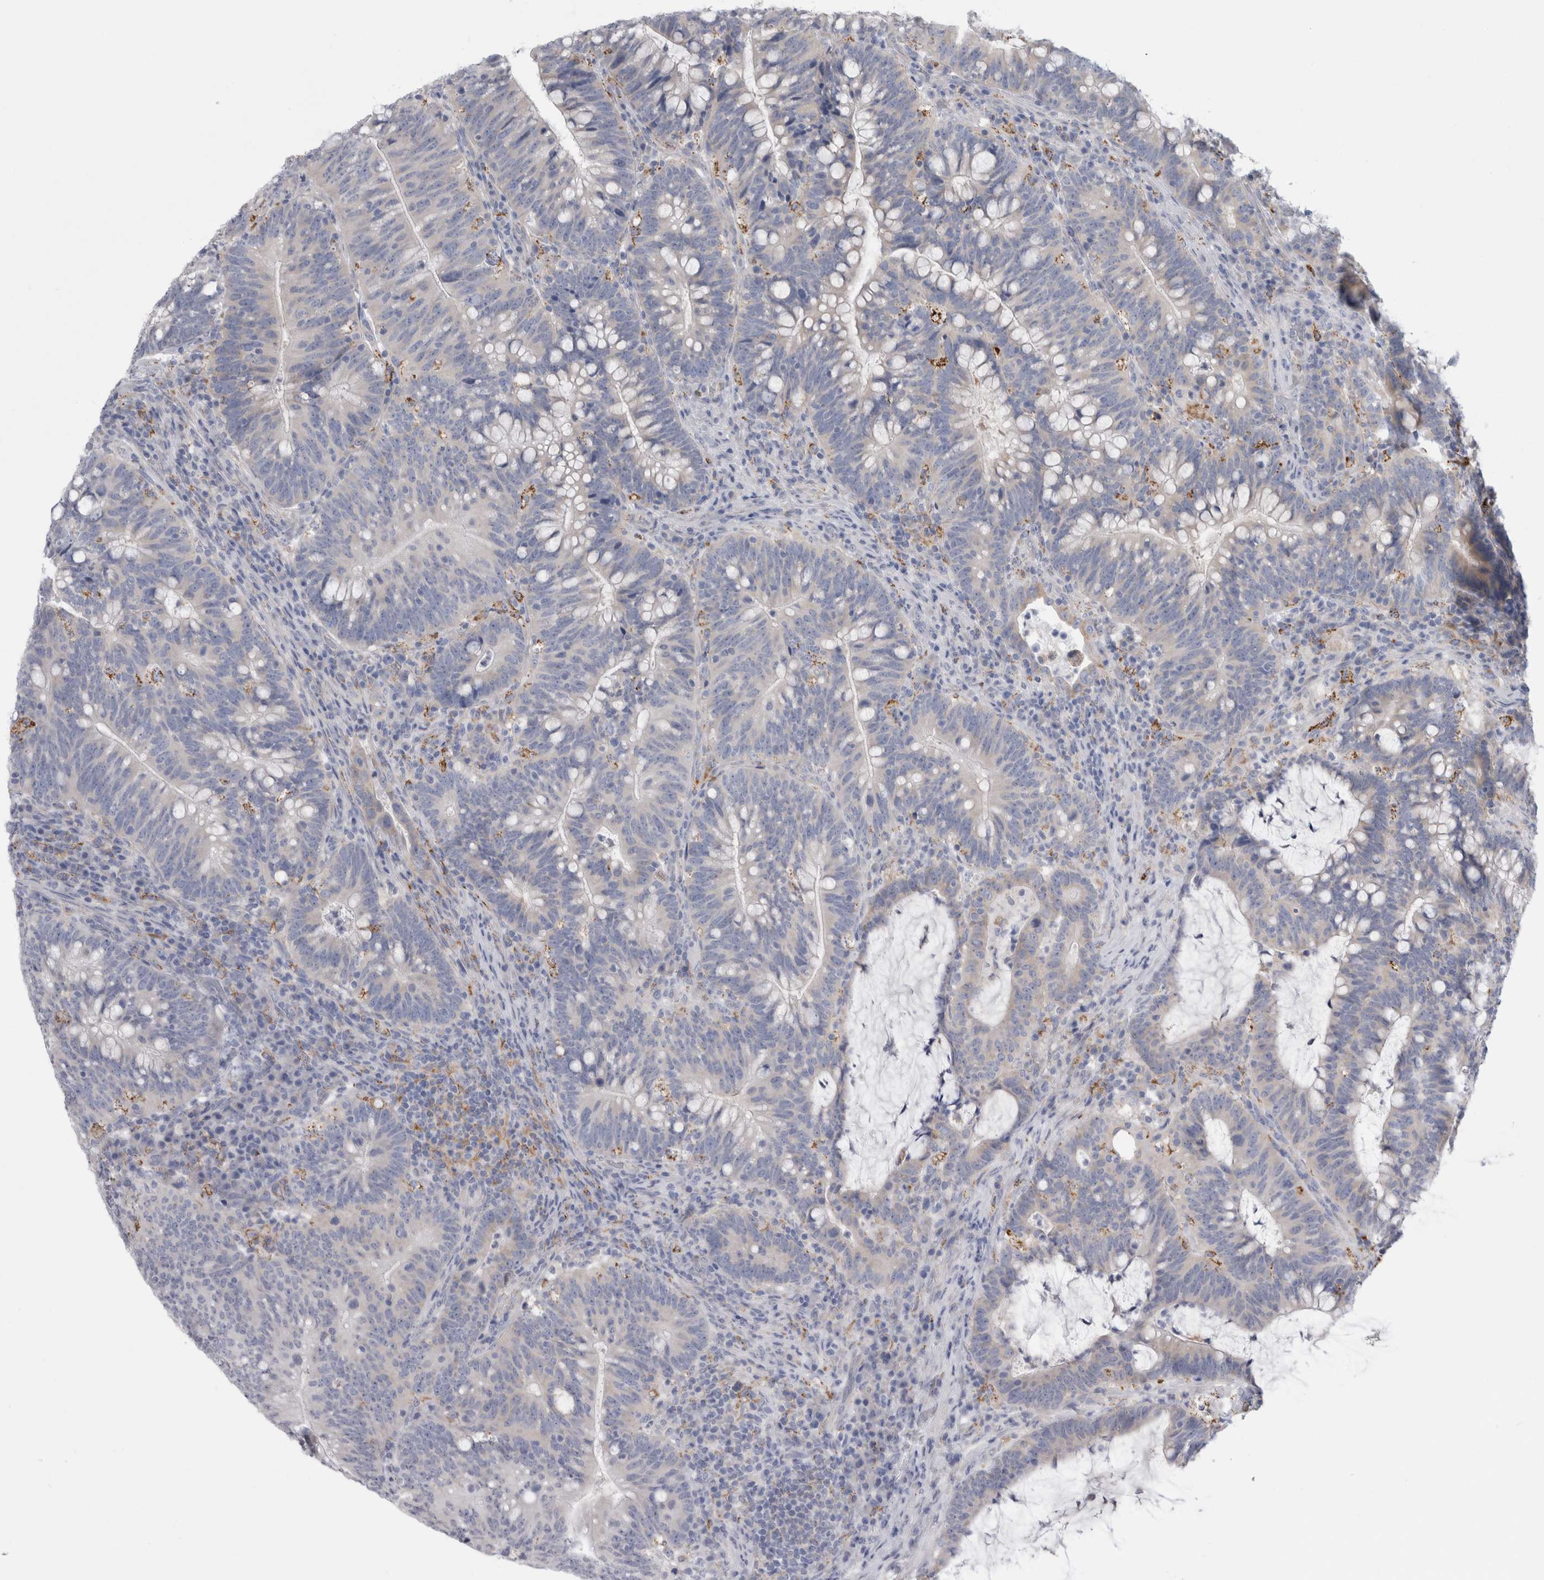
{"staining": {"intensity": "negative", "quantity": "none", "location": "none"}, "tissue": "colorectal cancer", "cell_type": "Tumor cells", "image_type": "cancer", "snomed": [{"axis": "morphology", "description": "Adenocarcinoma, NOS"}, {"axis": "topography", "description": "Colon"}], "caption": "DAB immunohistochemical staining of human adenocarcinoma (colorectal) reveals no significant staining in tumor cells.", "gene": "GATM", "patient": {"sex": "female", "age": 66}}